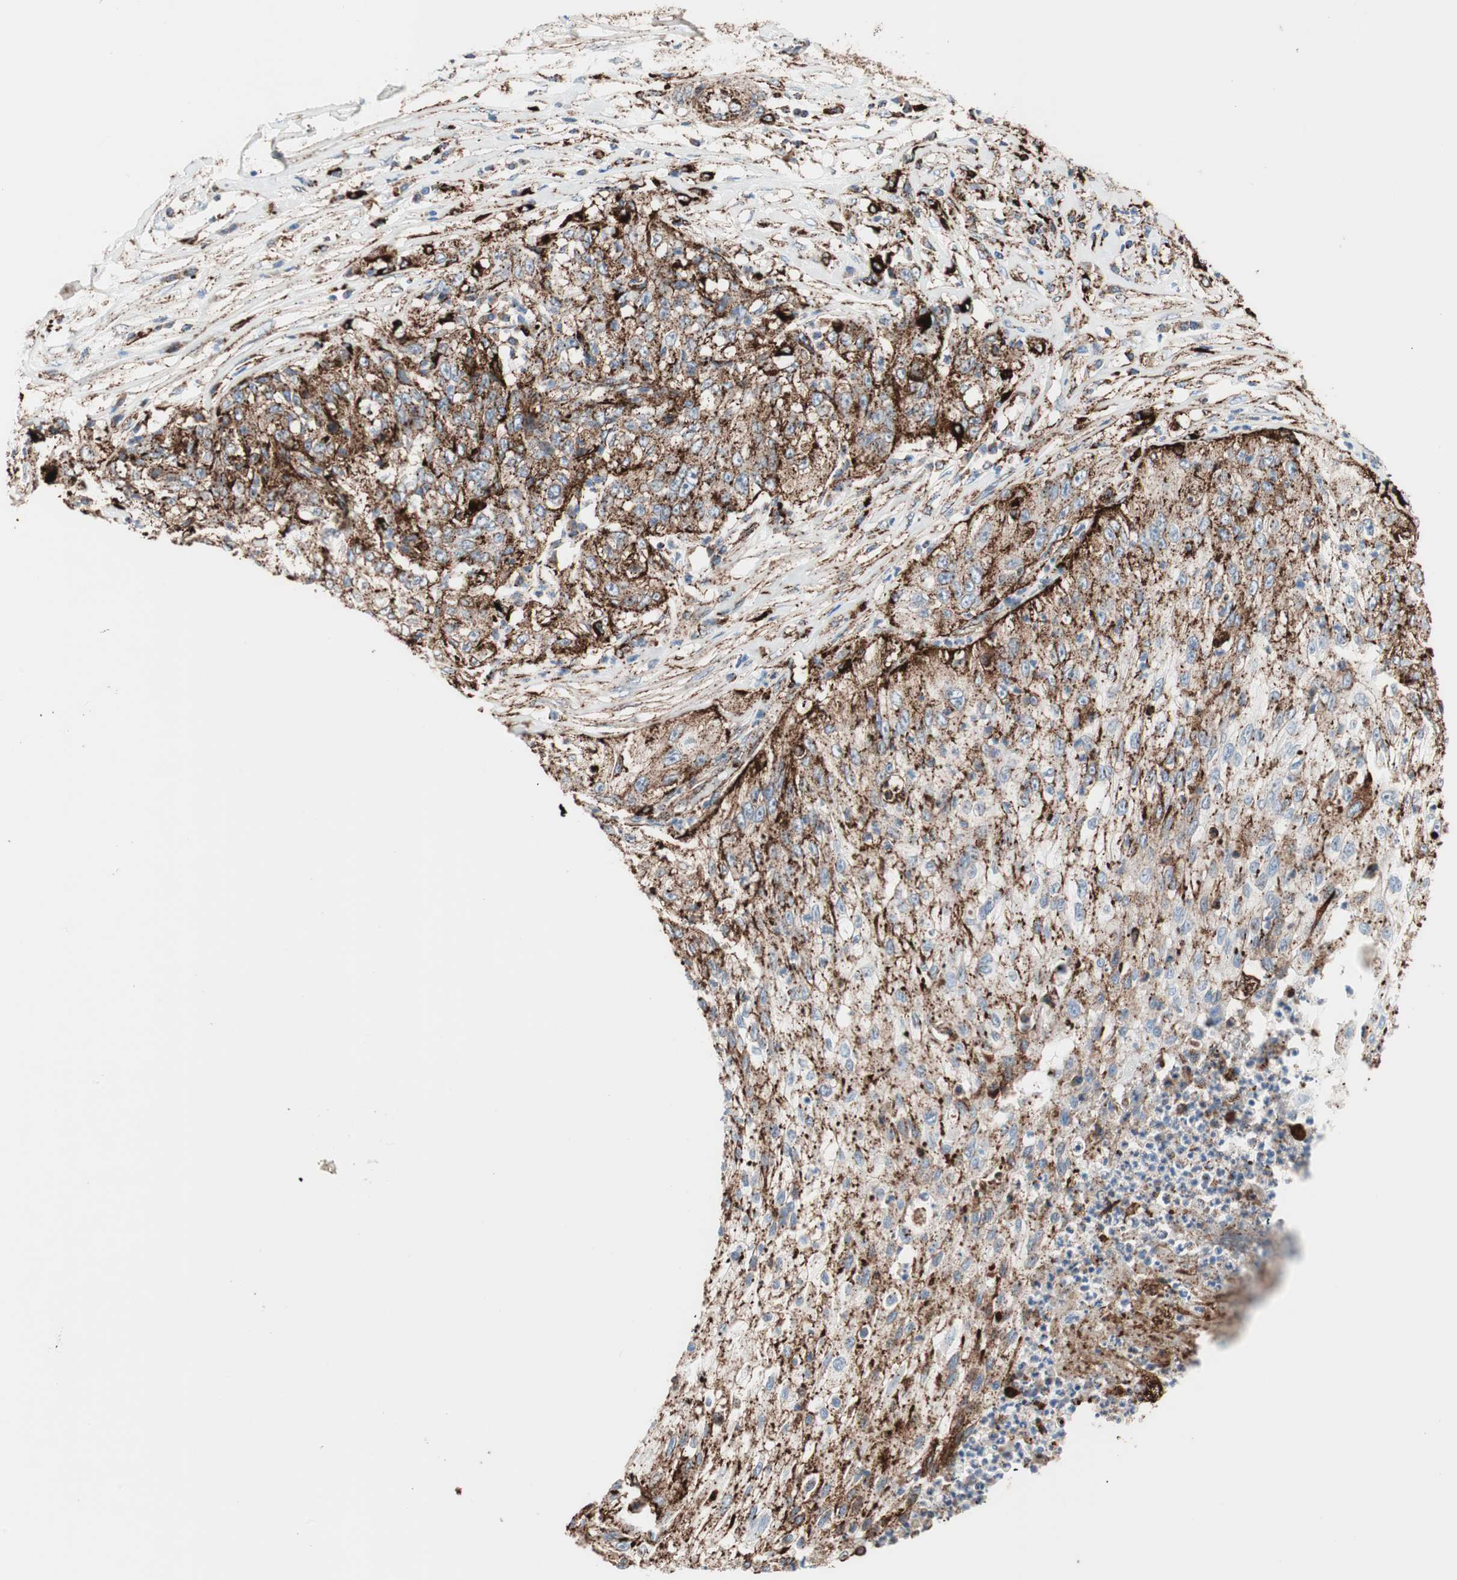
{"staining": {"intensity": "strong", "quantity": ">75%", "location": "cytoplasmic/membranous"}, "tissue": "lung cancer", "cell_type": "Tumor cells", "image_type": "cancer", "snomed": [{"axis": "morphology", "description": "Inflammation, NOS"}, {"axis": "morphology", "description": "Squamous cell carcinoma, NOS"}, {"axis": "topography", "description": "Lymph node"}, {"axis": "topography", "description": "Soft tissue"}, {"axis": "topography", "description": "Lung"}], "caption": "Protein analysis of lung cancer (squamous cell carcinoma) tissue displays strong cytoplasmic/membranous staining in about >75% of tumor cells.", "gene": "LAMP1", "patient": {"sex": "male", "age": 66}}